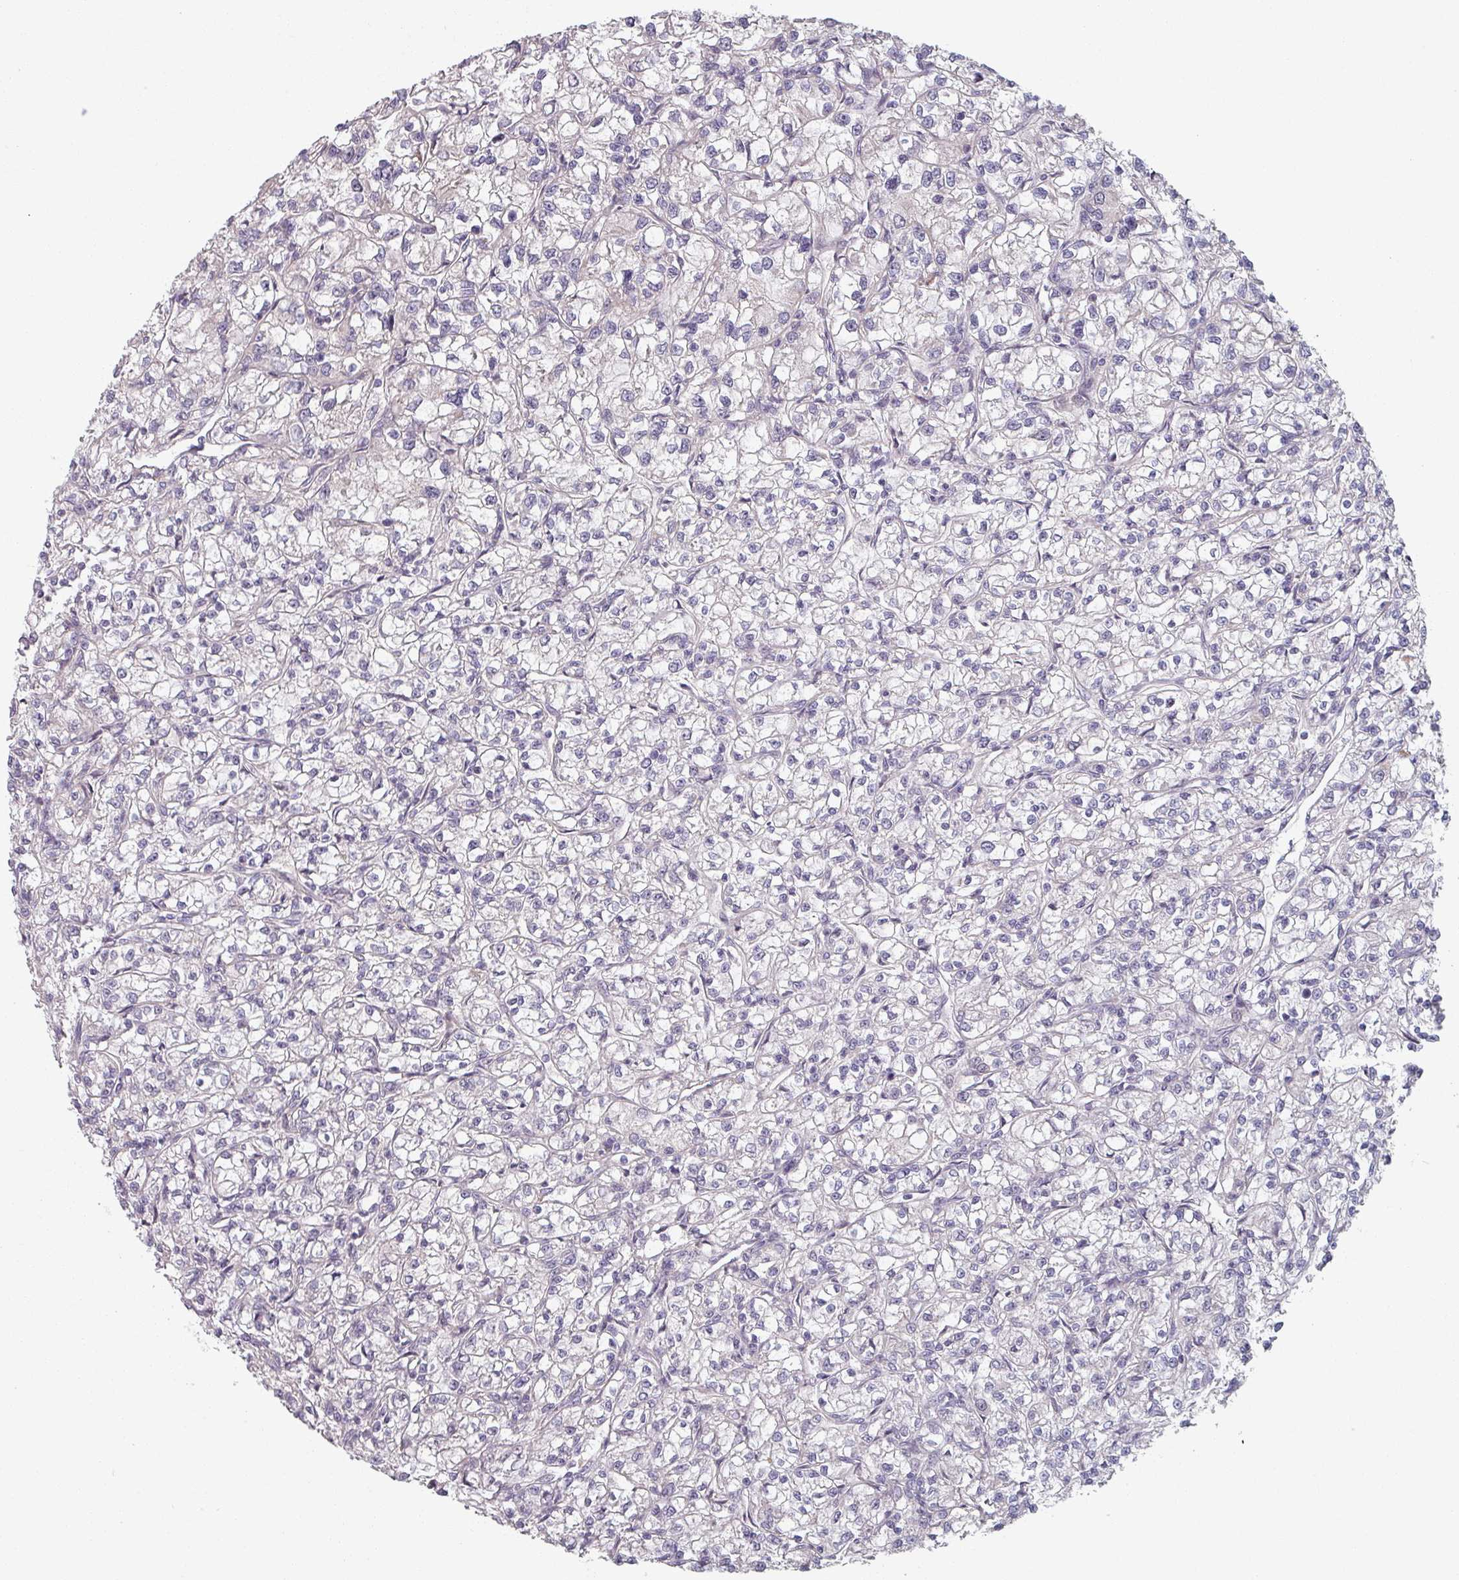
{"staining": {"intensity": "negative", "quantity": "none", "location": "none"}, "tissue": "renal cancer", "cell_type": "Tumor cells", "image_type": "cancer", "snomed": [{"axis": "morphology", "description": "Adenocarcinoma, NOS"}, {"axis": "topography", "description": "Kidney"}], "caption": "This micrograph is of adenocarcinoma (renal) stained with immunohistochemistry to label a protein in brown with the nuclei are counter-stained blue. There is no expression in tumor cells.", "gene": "C4BPB", "patient": {"sex": "female", "age": 59}}